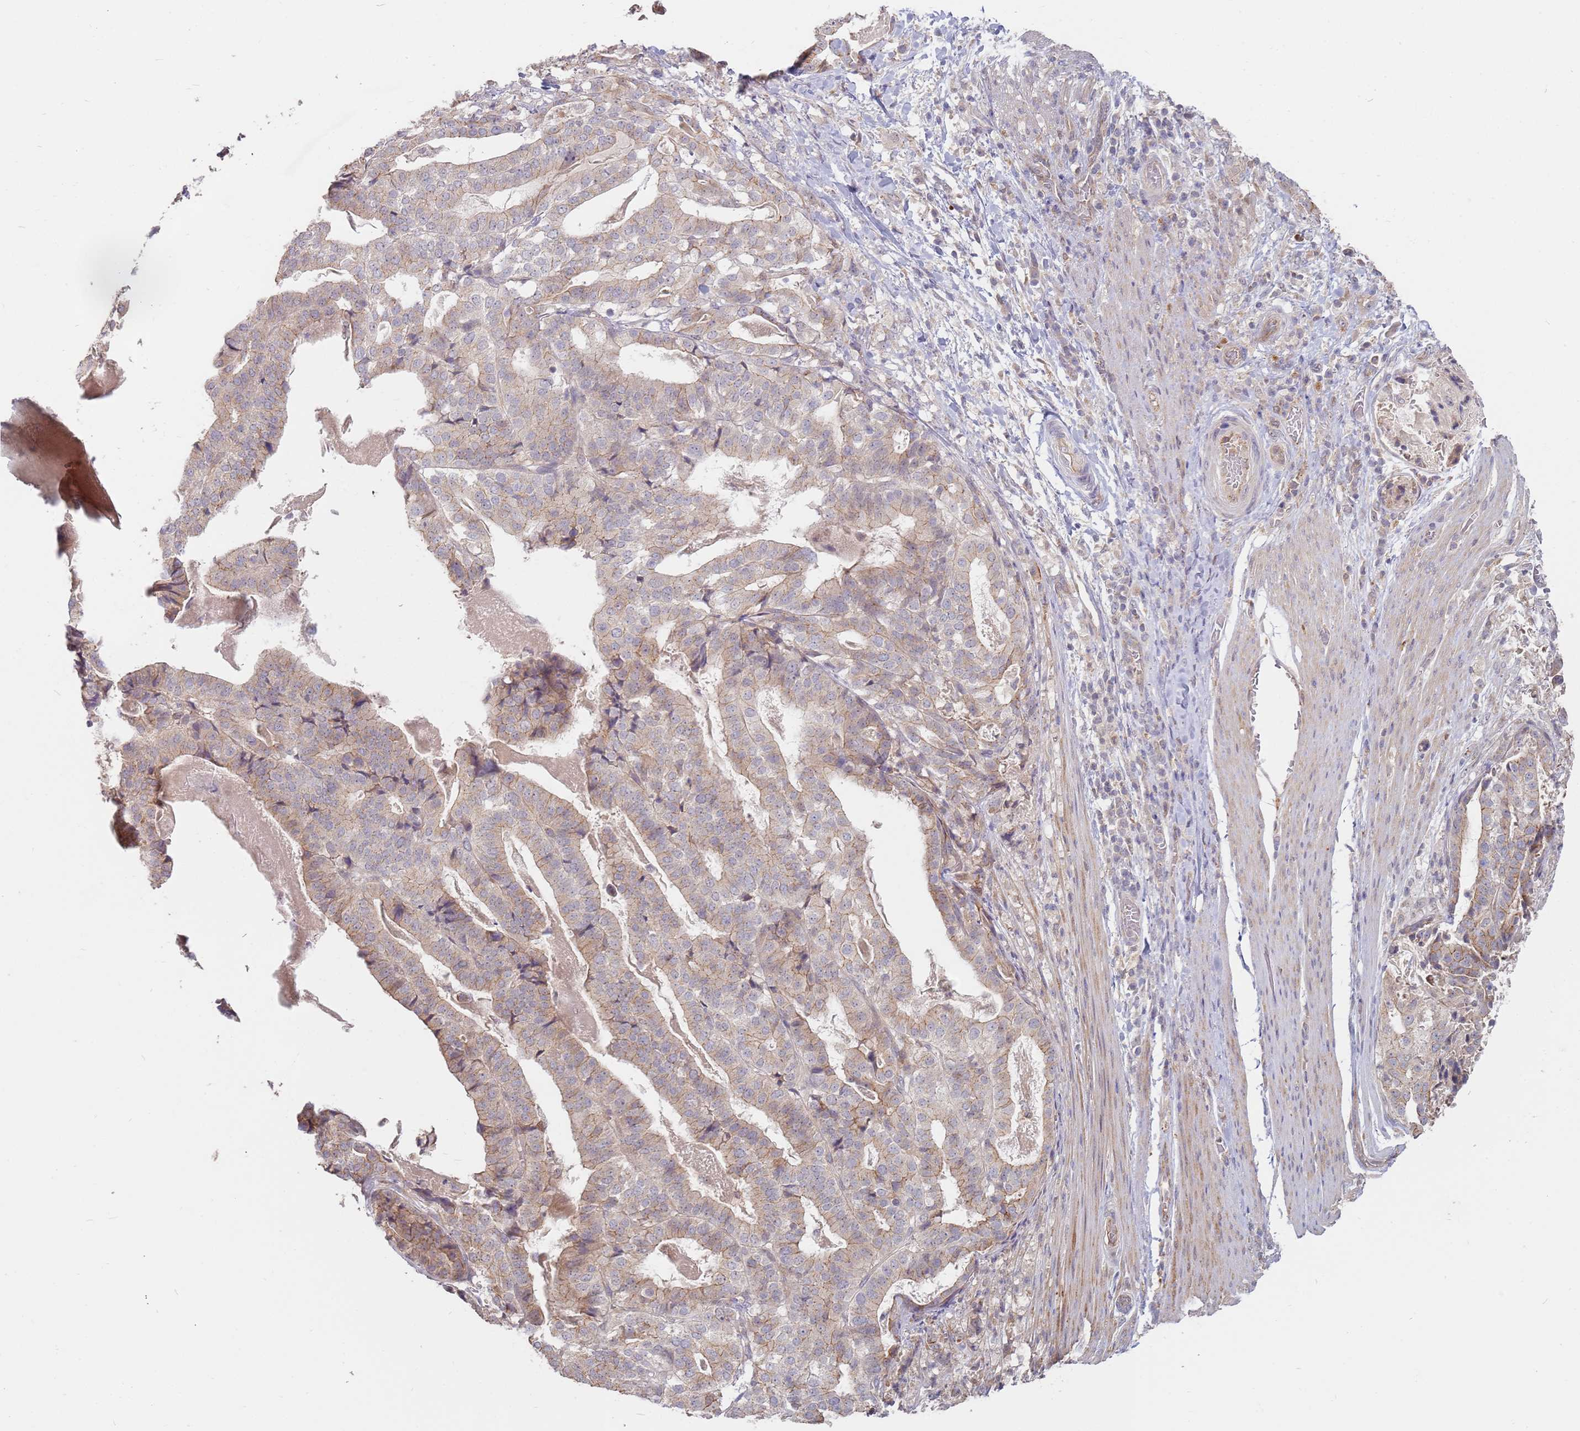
{"staining": {"intensity": "weak", "quantity": ">75%", "location": "cytoplasmic/membranous"}, "tissue": "stomach cancer", "cell_type": "Tumor cells", "image_type": "cancer", "snomed": [{"axis": "morphology", "description": "Adenocarcinoma, NOS"}, {"axis": "topography", "description": "Stomach"}], "caption": "This histopathology image demonstrates immunohistochemistry (IHC) staining of human stomach adenocarcinoma, with low weak cytoplasmic/membranous expression in approximately >75% of tumor cells.", "gene": "MPEG1", "patient": {"sex": "male", "age": 48}}